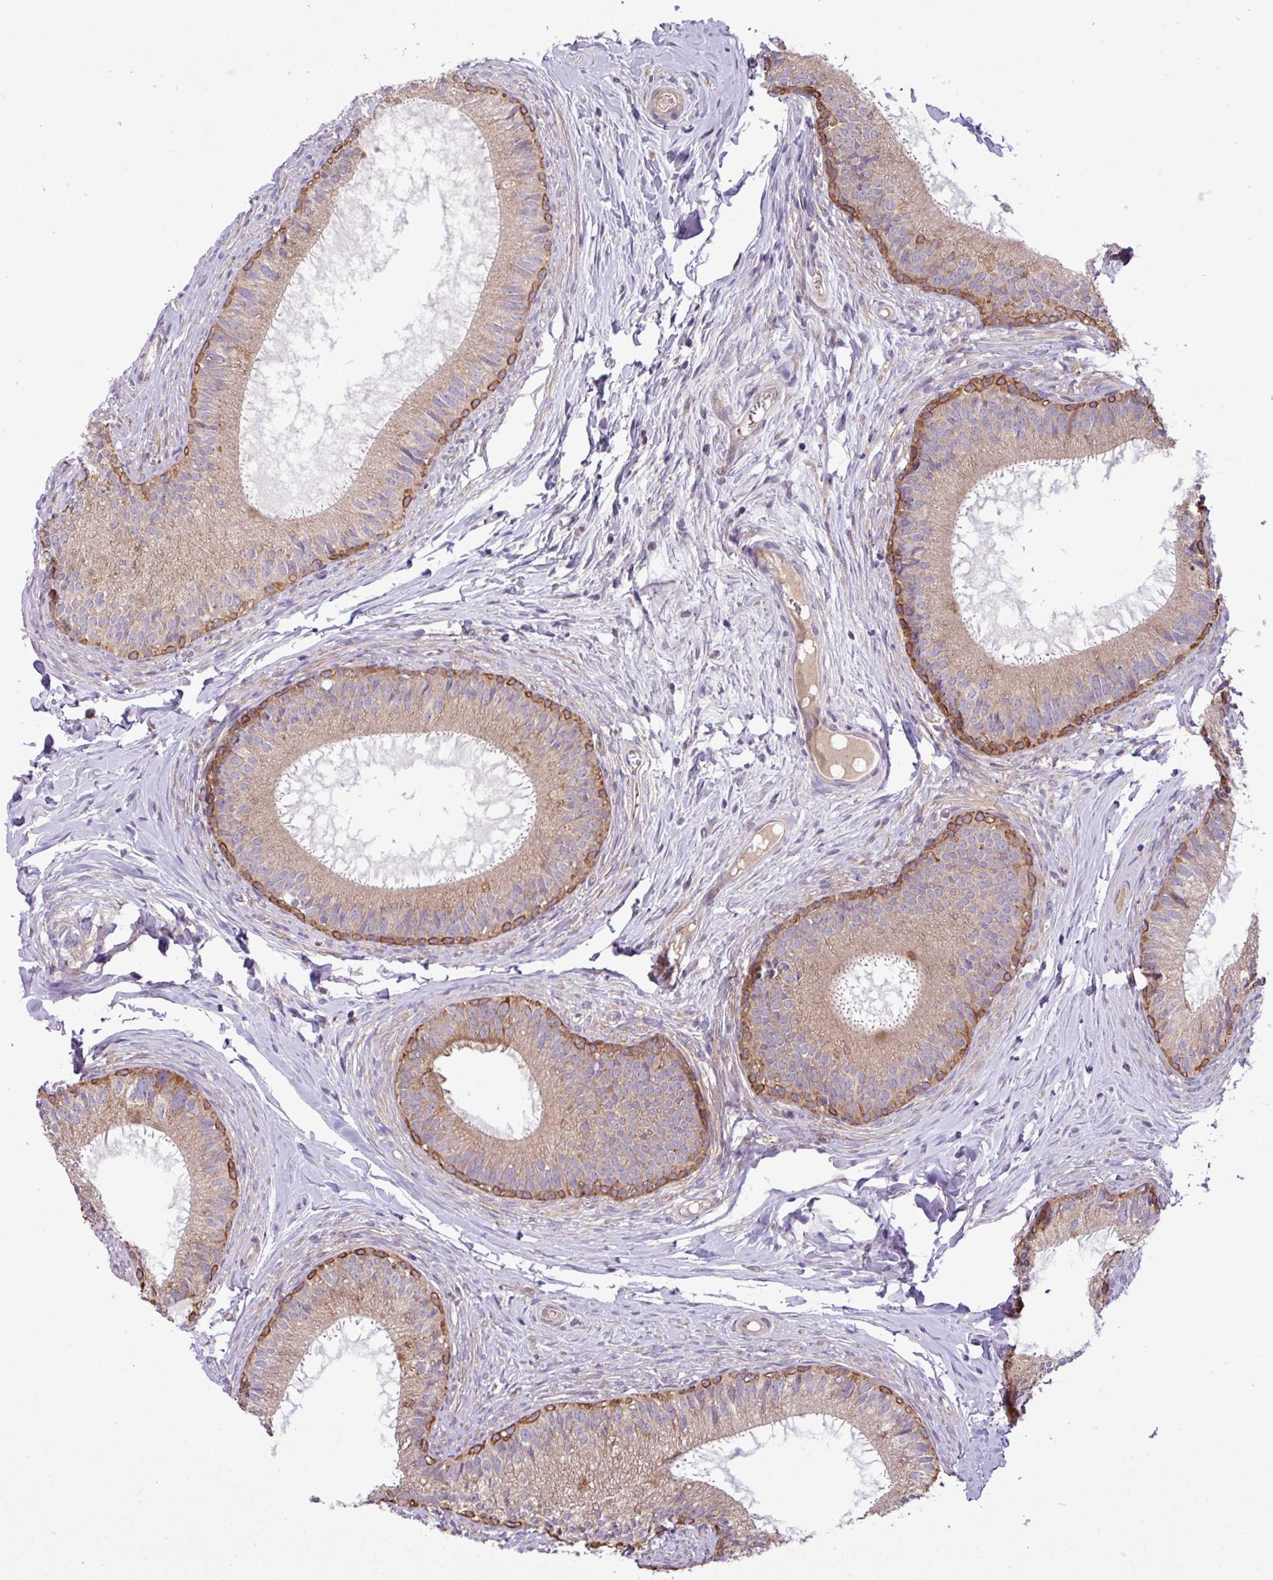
{"staining": {"intensity": "moderate", "quantity": "25%-75%", "location": "cytoplasmic/membranous"}, "tissue": "epididymis", "cell_type": "Glandular cells", "image_type": "normal", "snomed": [{"axis": "morphology", "description": "Normal tissue, NOS"}, {"axis": "topography", "description": "Epididymis"}], "caption": "A medium amount of moderate cytoplasmic/membranous staining is appreciated in about 25%-75% of glandular cells in unremarkable epididymis. (brown staining indicates protein expression, while blue staining denotes nuclei).", "gene": "TIMM10B", "patient": {"sex": "male", "age": 25}}